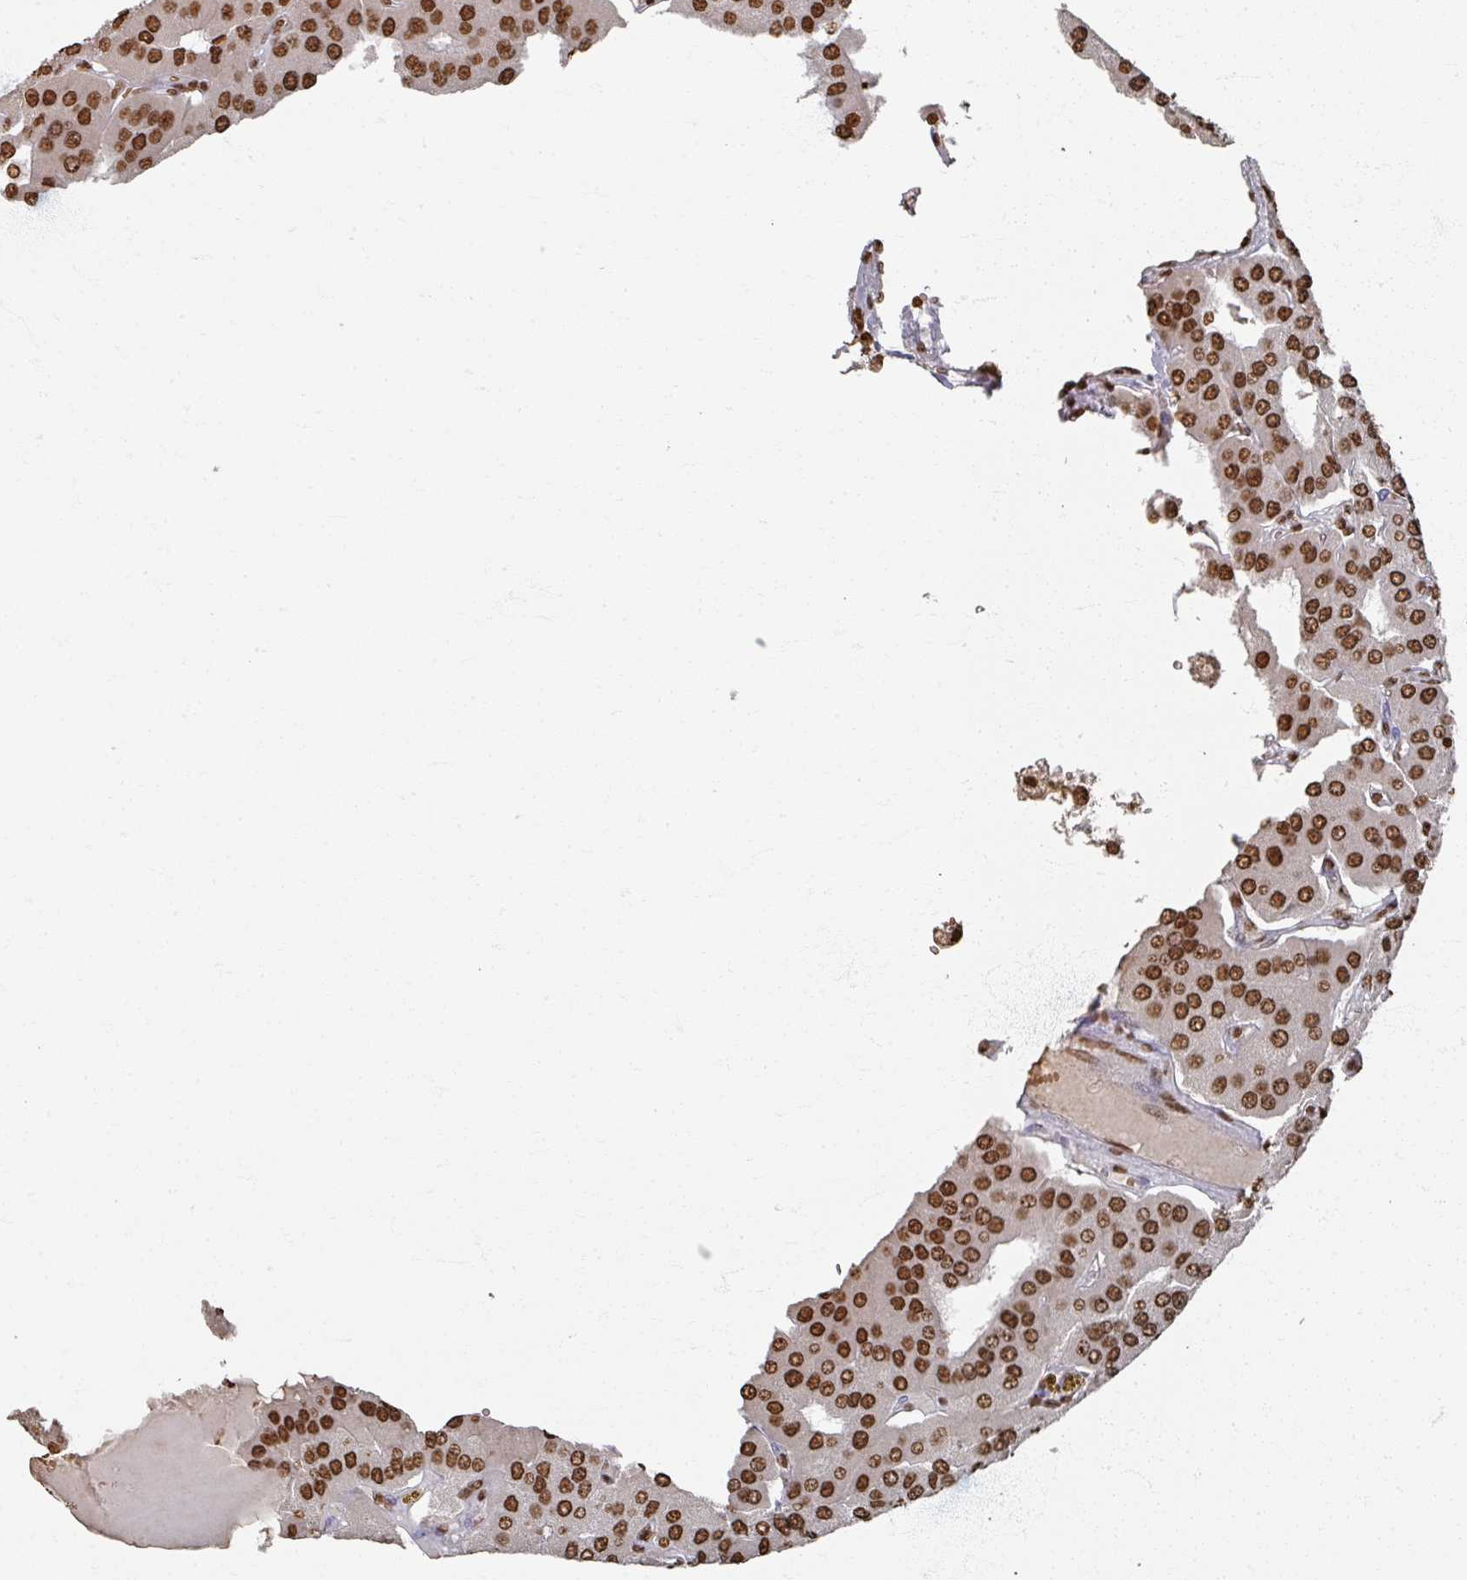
{"staining": {"intensity": "moderate", "quantity": ">75%", "location": "nuclear"}, "tissue": "parathyroid gland", "cell_type": "Glandular cells", "image_type": "normal", "snomed": [{"axis": "morphology", "description": "Normal tissue, NOS"}, {"axis": "morphology", "description": "Adenoma, NOS"}, {"axis": "topography", "description": "Parathyroid gland"}], "caption": "Protein expression analysis of unremarkable parathyroid gland demonstrates moderate nuclear positivity in about >75% of glandular cells. (DAB (3,3'-diaminobenzidine) IHC, brown staining for protein, blue staining for nuclei).", "gene": "DCUN1D5", "patient": {"sex": "female", "age": 86}}